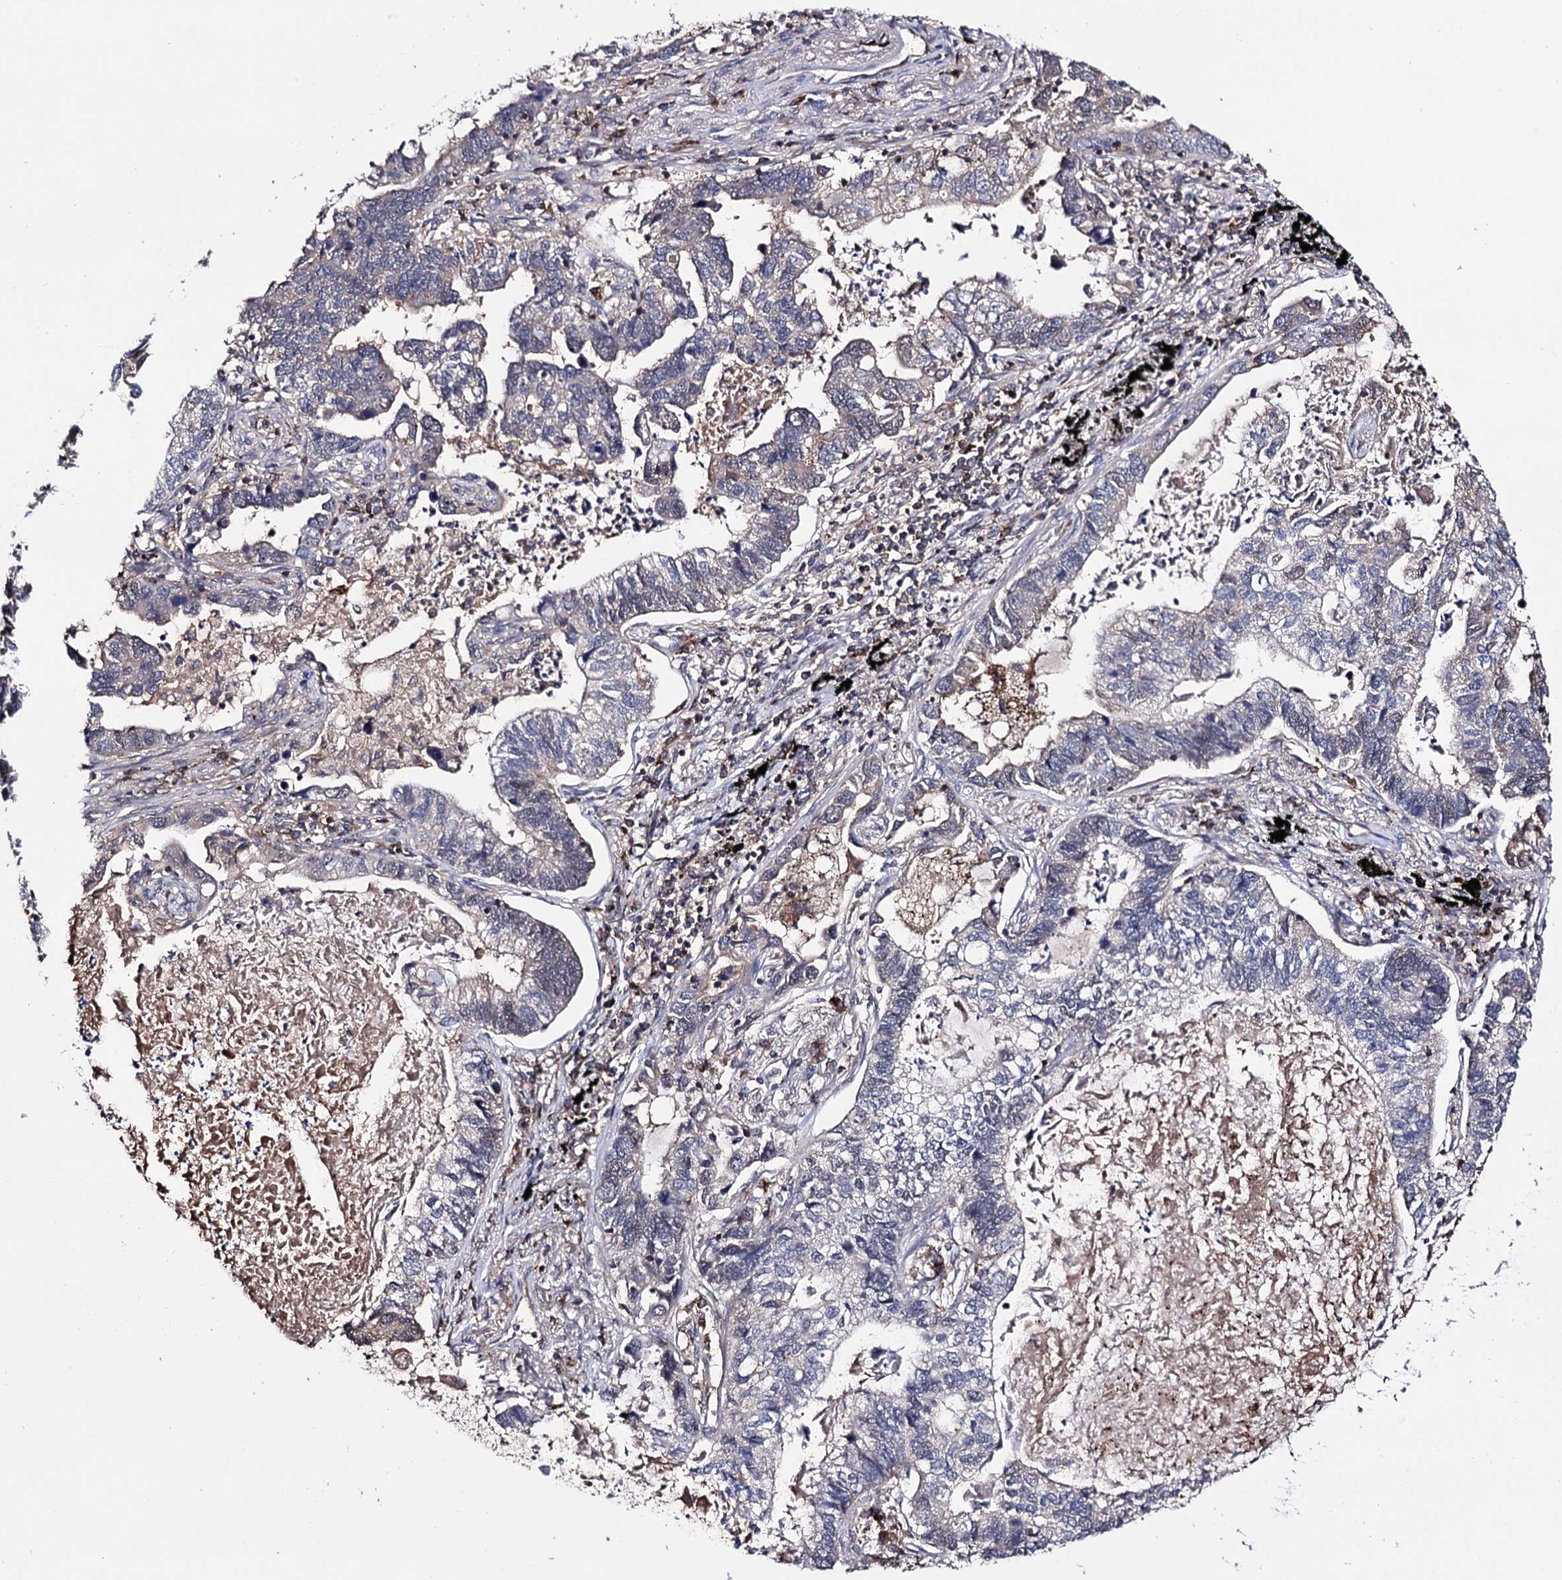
{"staining": {"intensity": "negative", "quantity": "none", "location": "none"}, "tissue": "lung cancer", "cell_type": "Tumor cells", "image_type": "cancer", "snomed": [{"axis": "morphology", "description": "Adenocarcinoma, NOS"}, {"axis": "topography", "description": "Lung"}], "caption": "Tumor cells are negative for protein expression in human lung cancer. Brightfield microscopy of immunohistochemistry stained with DAB (3,3'-diaminobenzidine) (brown) and hematoxylin (blue), captured at high magnification.", "gene": "MICAL2", "patient": {"sex": "male", "age": 67}}